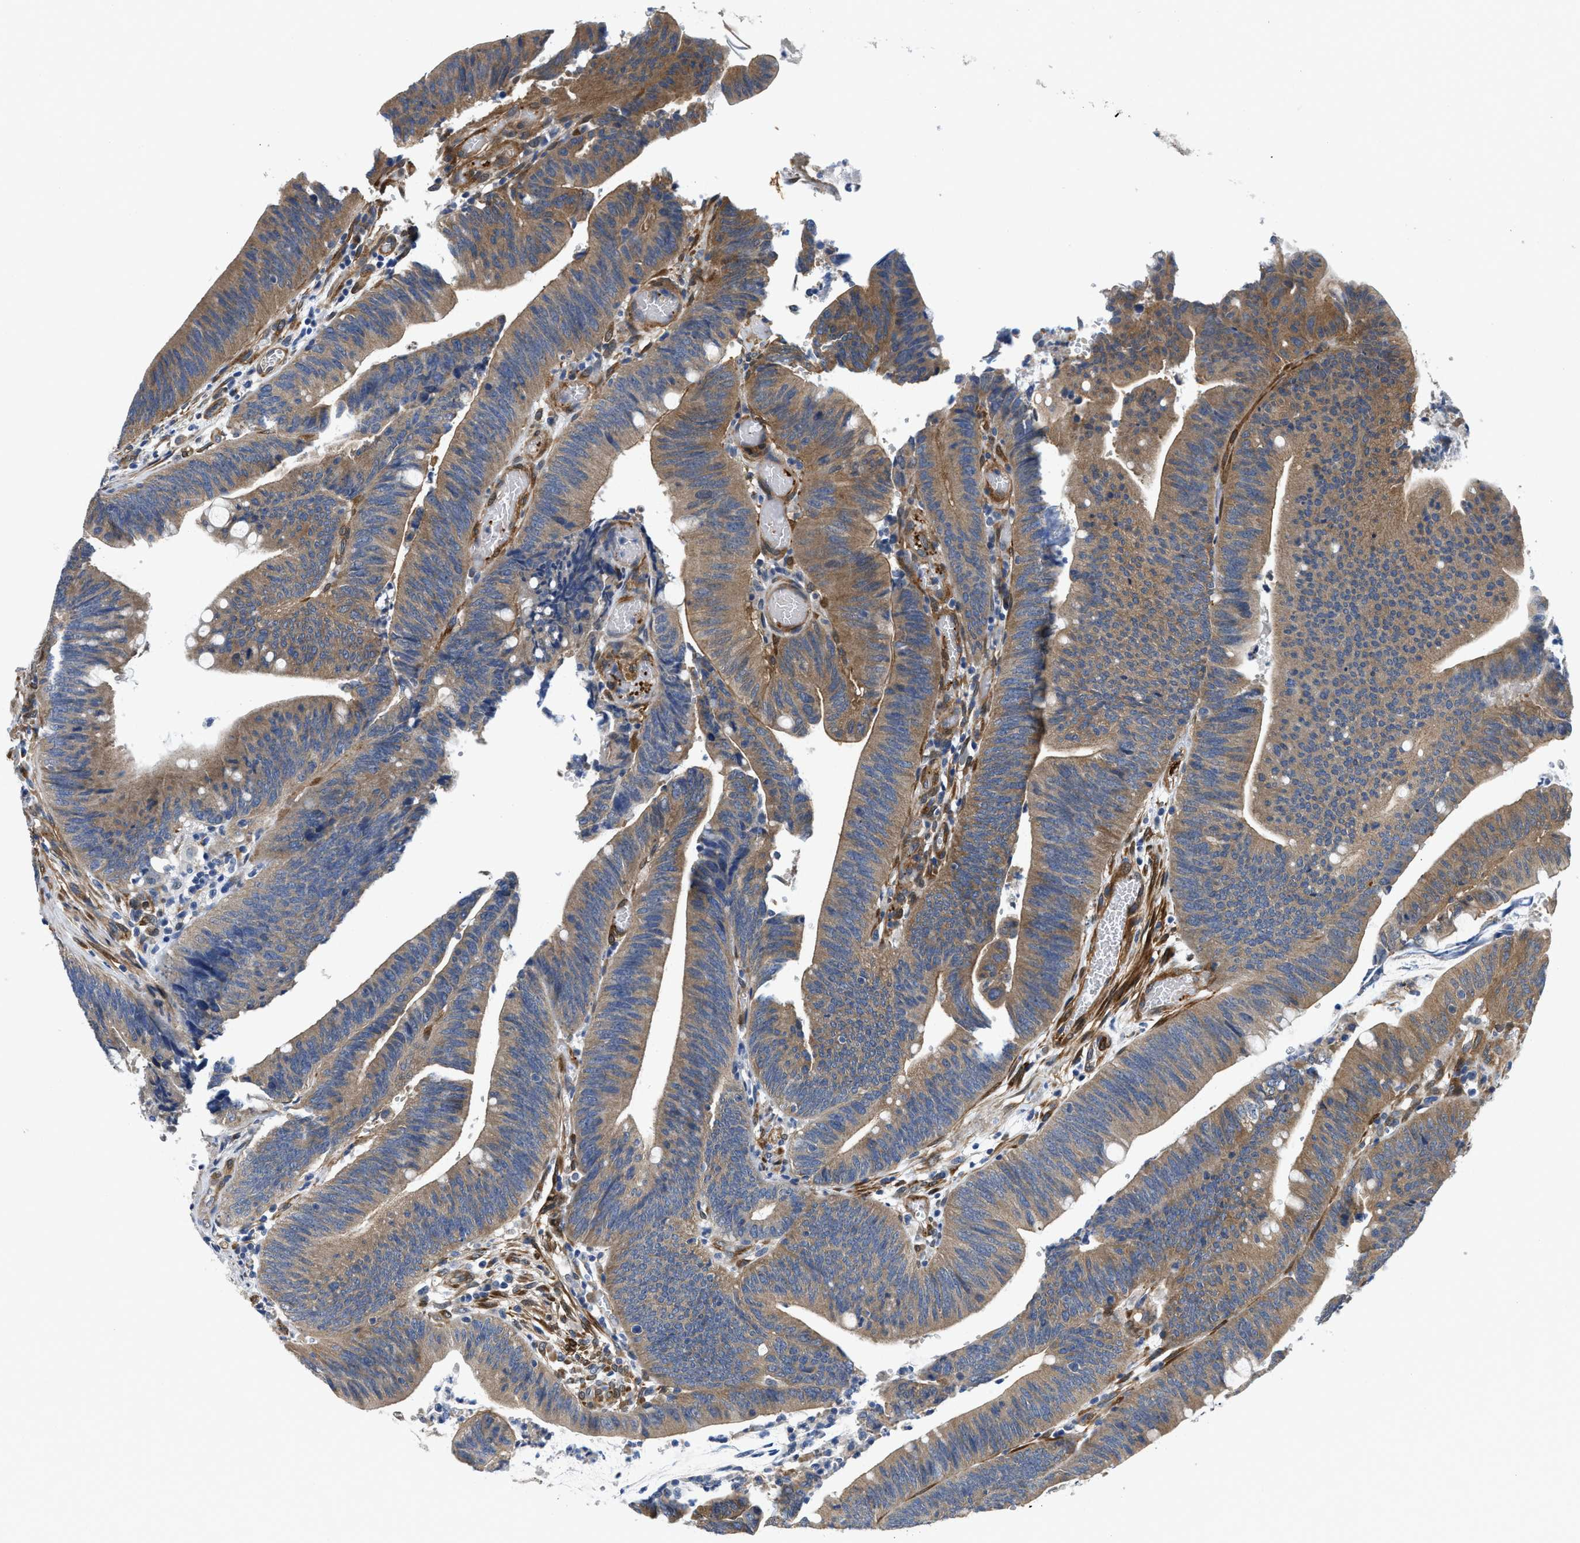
{"staining": {"intensity": "moderate", "quantity": ">75%", "location": "cytoplasmic/membranous"}, "tissue": "colorectal cancer", "cell_type": "Tumor cells", "image_type": "cancer", "snomed": [{"axis": "morphology", "description": "Normal tissue, NOS"}, {"axis": "morphology", "description": "Adenocarcinoma, NOS"}, {"axis": "topography", "description": "Rectum"}], "caption": "This micrograph demonstrates immunohistochemistry staining of human colorectal cancer, with medium moderate cytoplasmic/membranous expression in about >75% of tumor cells.", "gene": "RAPH1", "patient": {"sex": "female", "age": 66}}